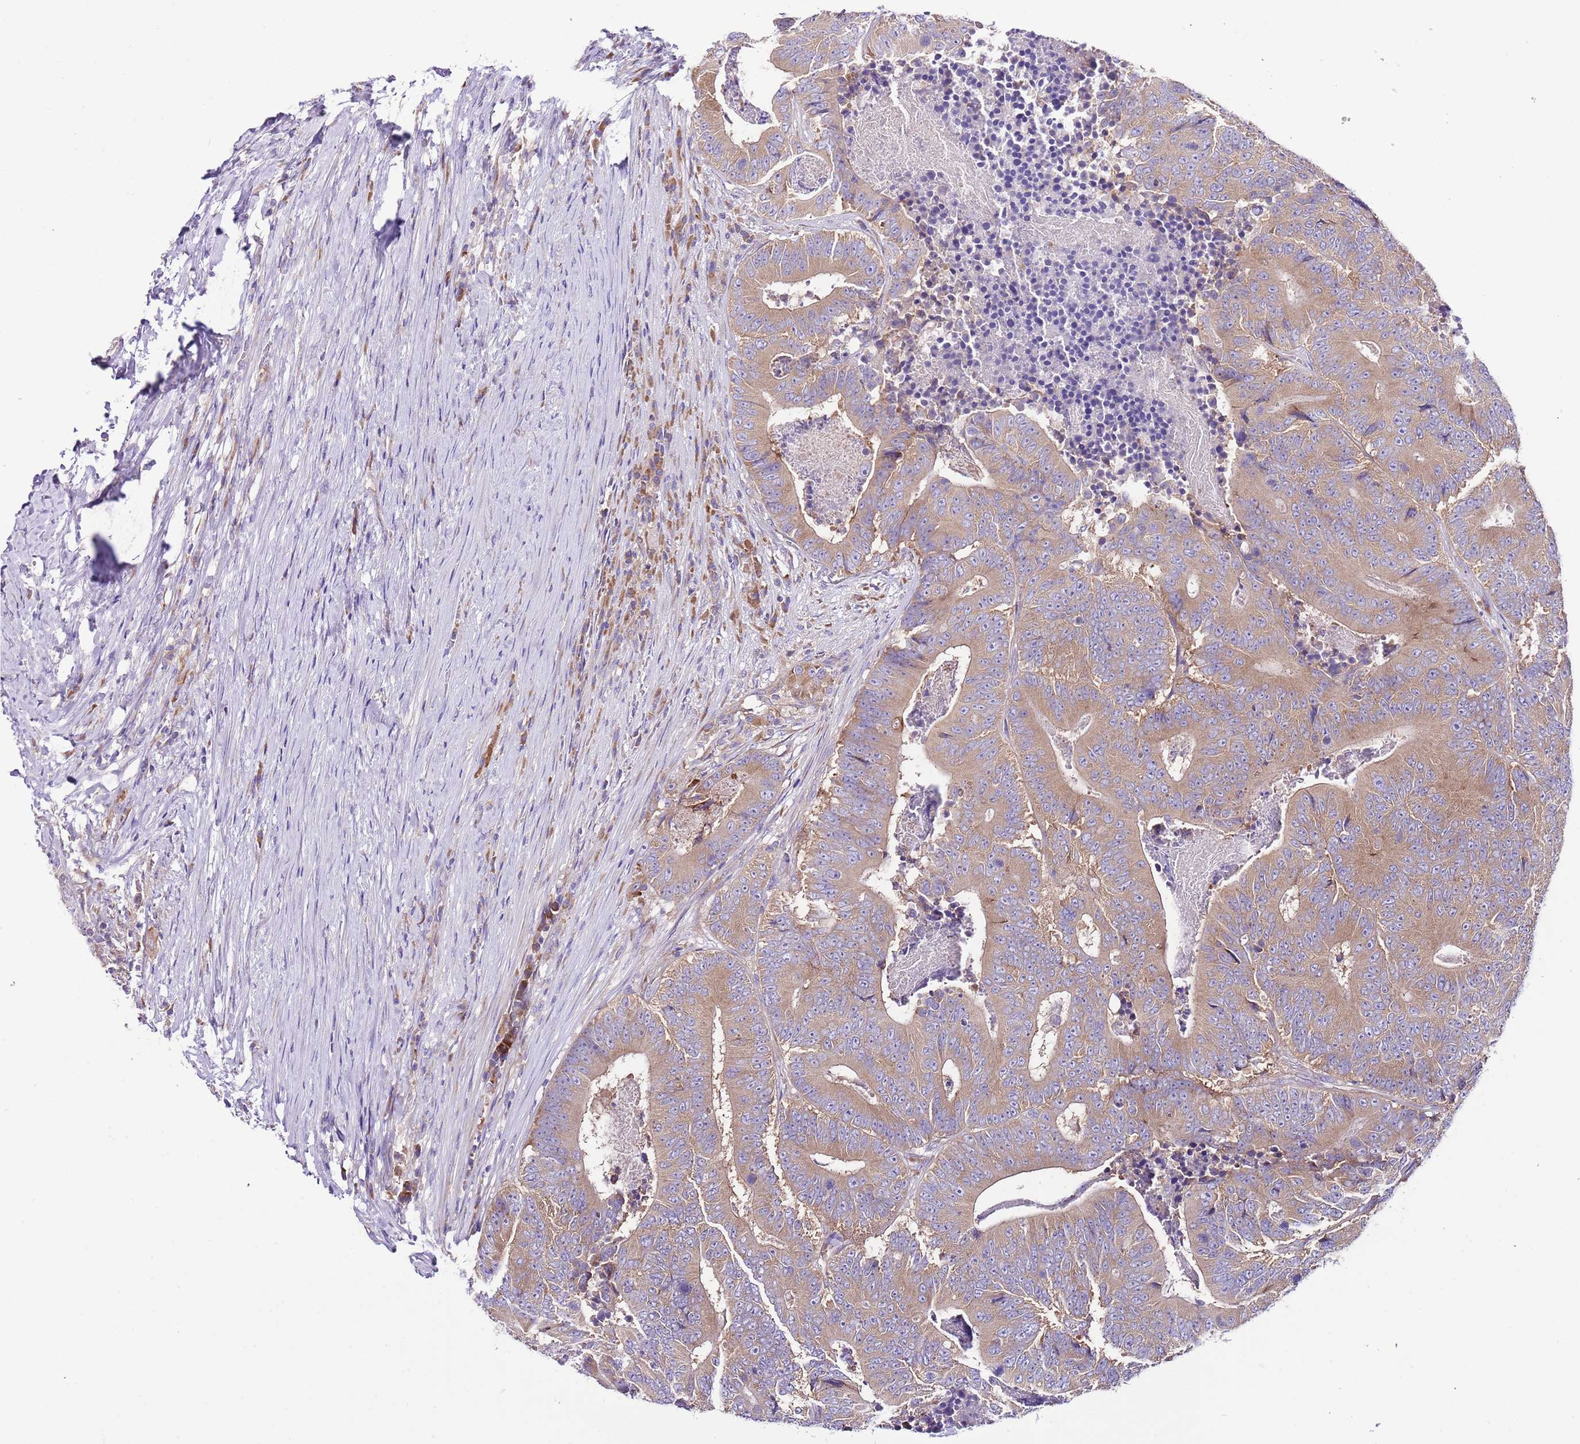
{"staining": {"intensity": "moderate", "quantity": ">75%", "location": "cytoplasmic/membranous"}, "tissue": "colorectal cancer", "cell_type": "Tumor cells", "image_type": "cancer", "snomed": [{"axis": "morphology", "description": "Adenocarcinoma, NOS"}, {"axis": "topography", "description": "Colon"}], "caption": "DAB (3,3'-diaminobenzidine) immunohistochemical staining of colorectal cancer (adenocarcinoma) displays moderate cytoplasmic/membranous protein positivity in approximately >75% of tumor cells.", "gene": "RPS10", "patient": {"sex": "male", "age": 83}}